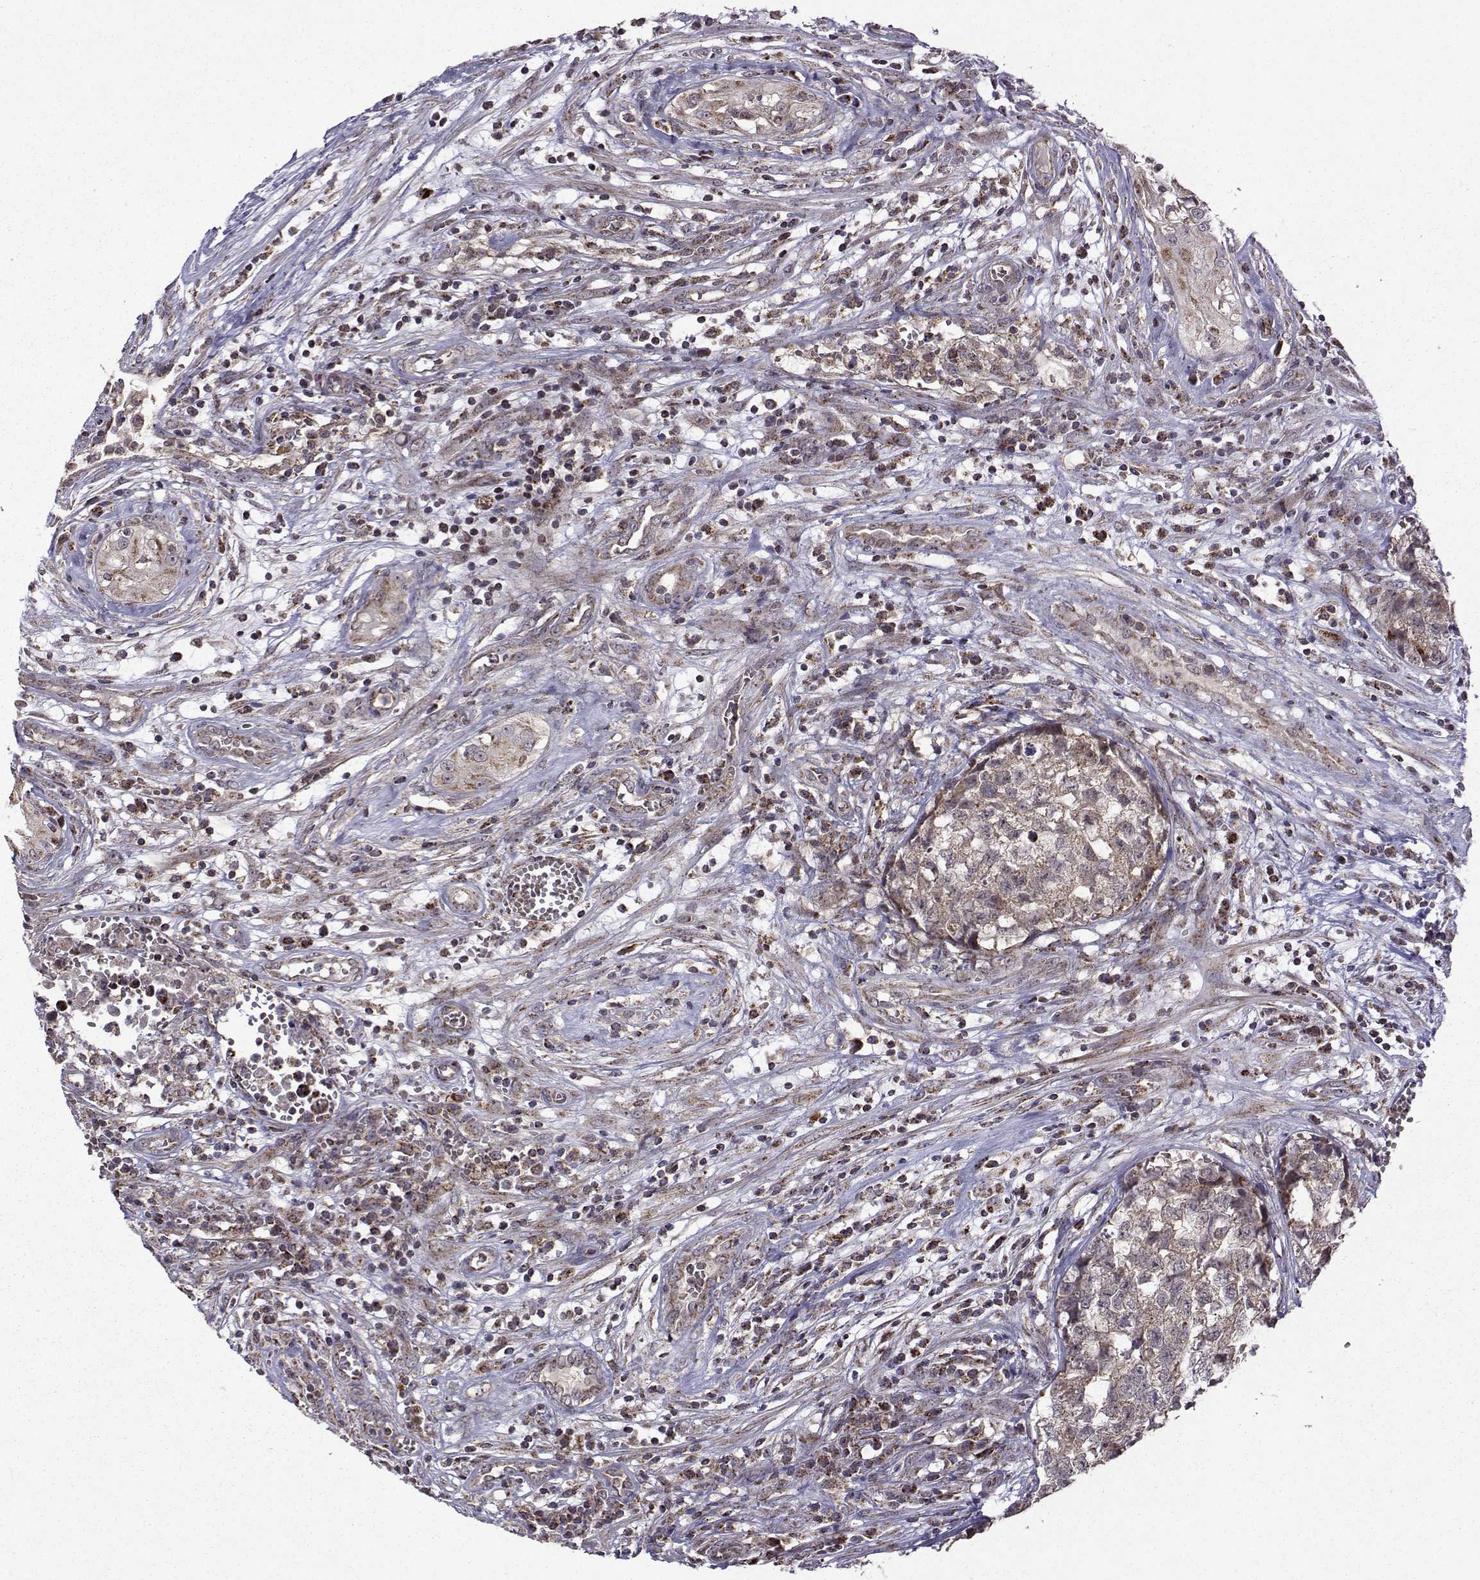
{"staining": {"intensity": "weak", "quantity": "25%-75%", "location": "cytoplasmic/membranous"}, "tissue": "testis cancer", "cell_type": "Tumor cells", "image_type": "cancer", "snomed": [{"axis": "morphology", "description": "Seminoma, NOS"}, {"axis": "morphology", "description": "Carcinoma, Embryonal, NOS"}, {"axis": "topography", "description": "Testis"}], "caption": "This histopathology image demonstrates seminoma (testis) stained with immunohistochemistry to label a protein in brown. The cytoplasmic/membranous of tumor cells show weak positivity for the protein. Nuclei are counter-stained blue.", "gene": "TAB2", "patient": {"sex": "male", "age": 22}}